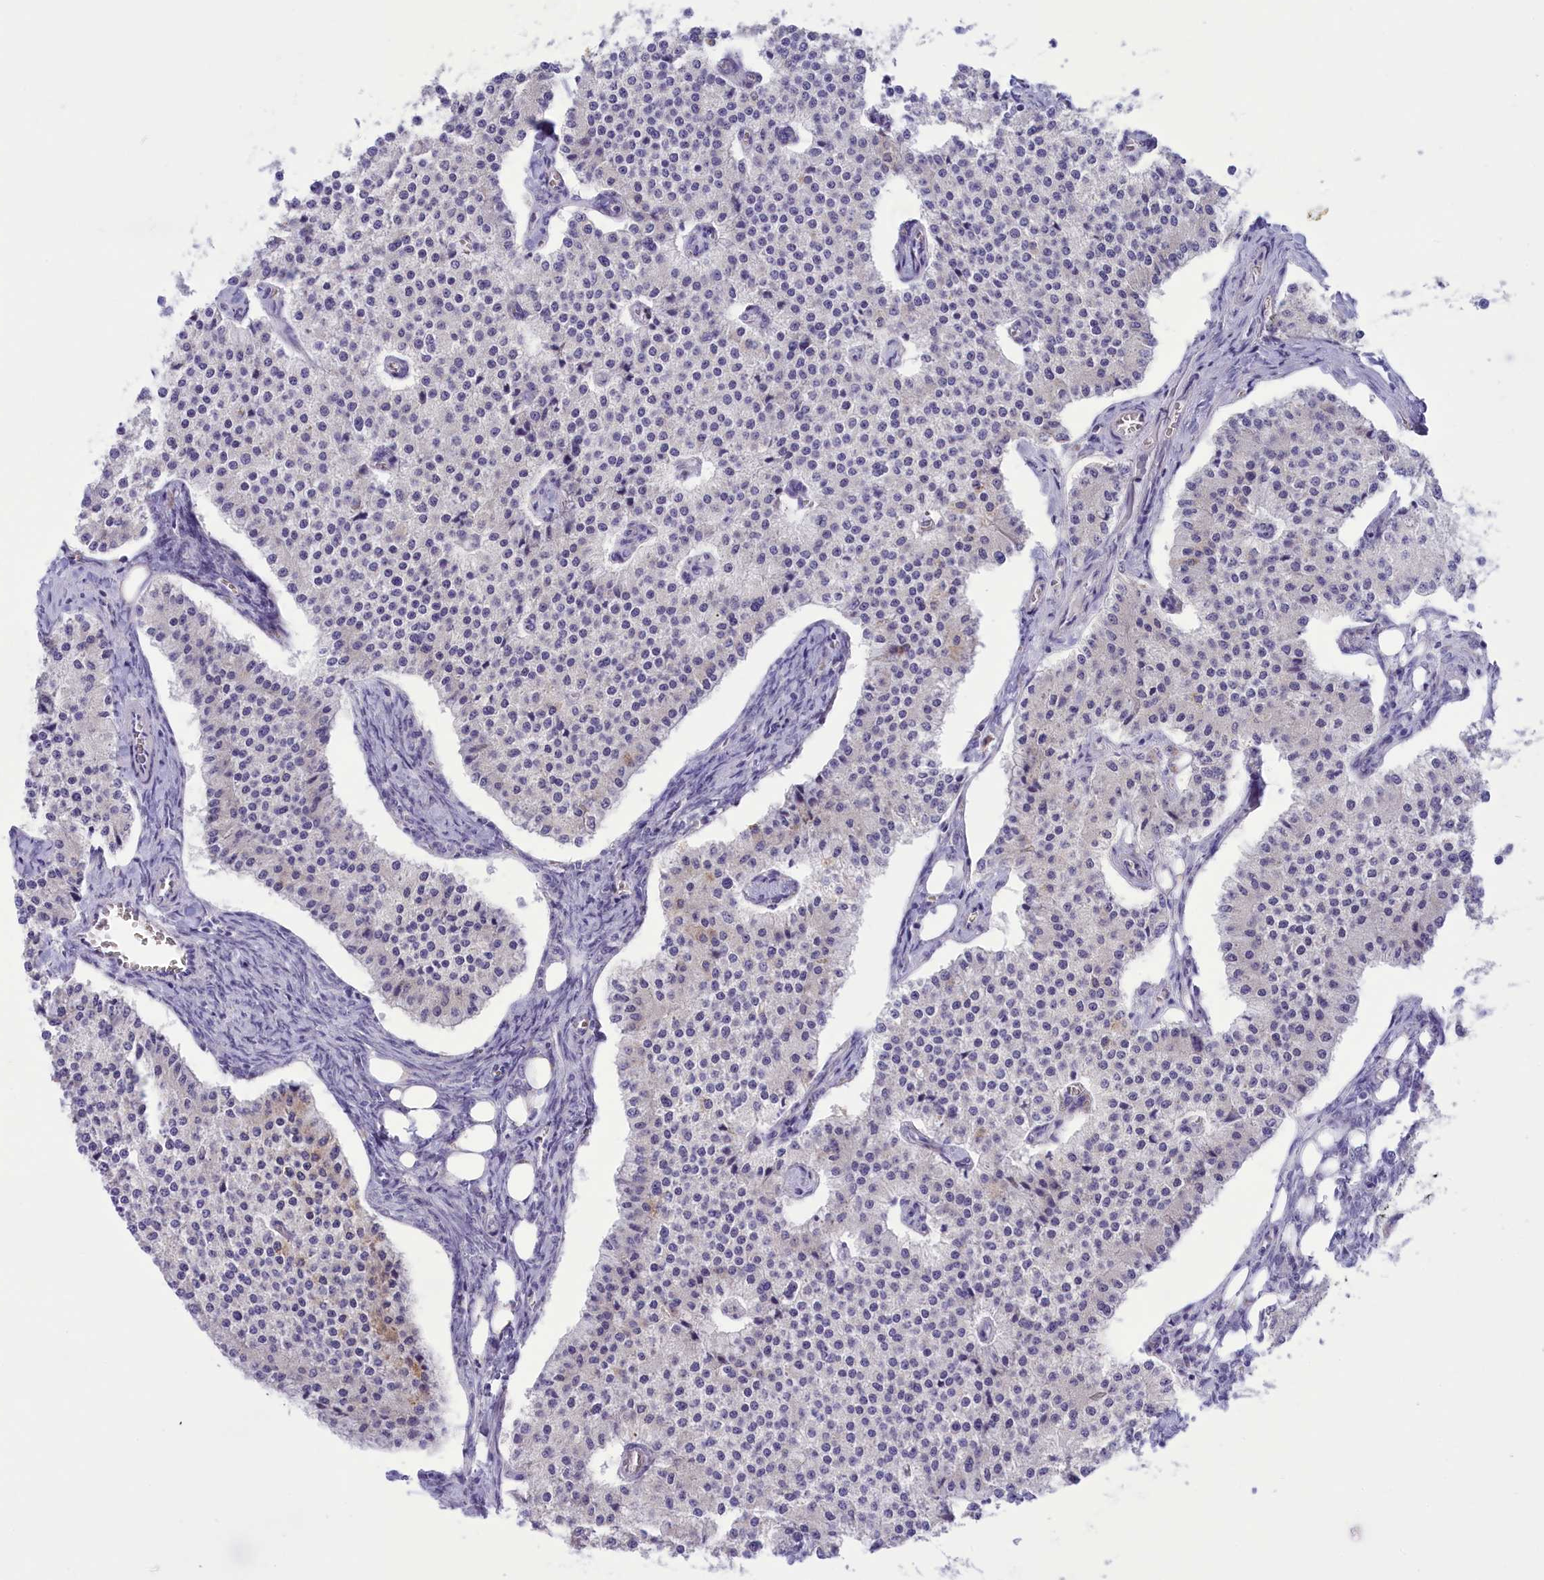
{"staining": {"intensity": "negative", "quantity": "none", "location": "none"}, "tissue": "carcinoid", "cell_type": "Tumor cells", "image_type": "cancer", "snomed": [{"axis": "morphology", "description": "Carcinoid, malignant, NOS"}, {"axis": "topography", "description": "Colon"}], "caption": "There is no significant expression in tumor cells of carcinoid.", "gene": "DCAF16", "patient": {"sex": "female", "age": 52}}